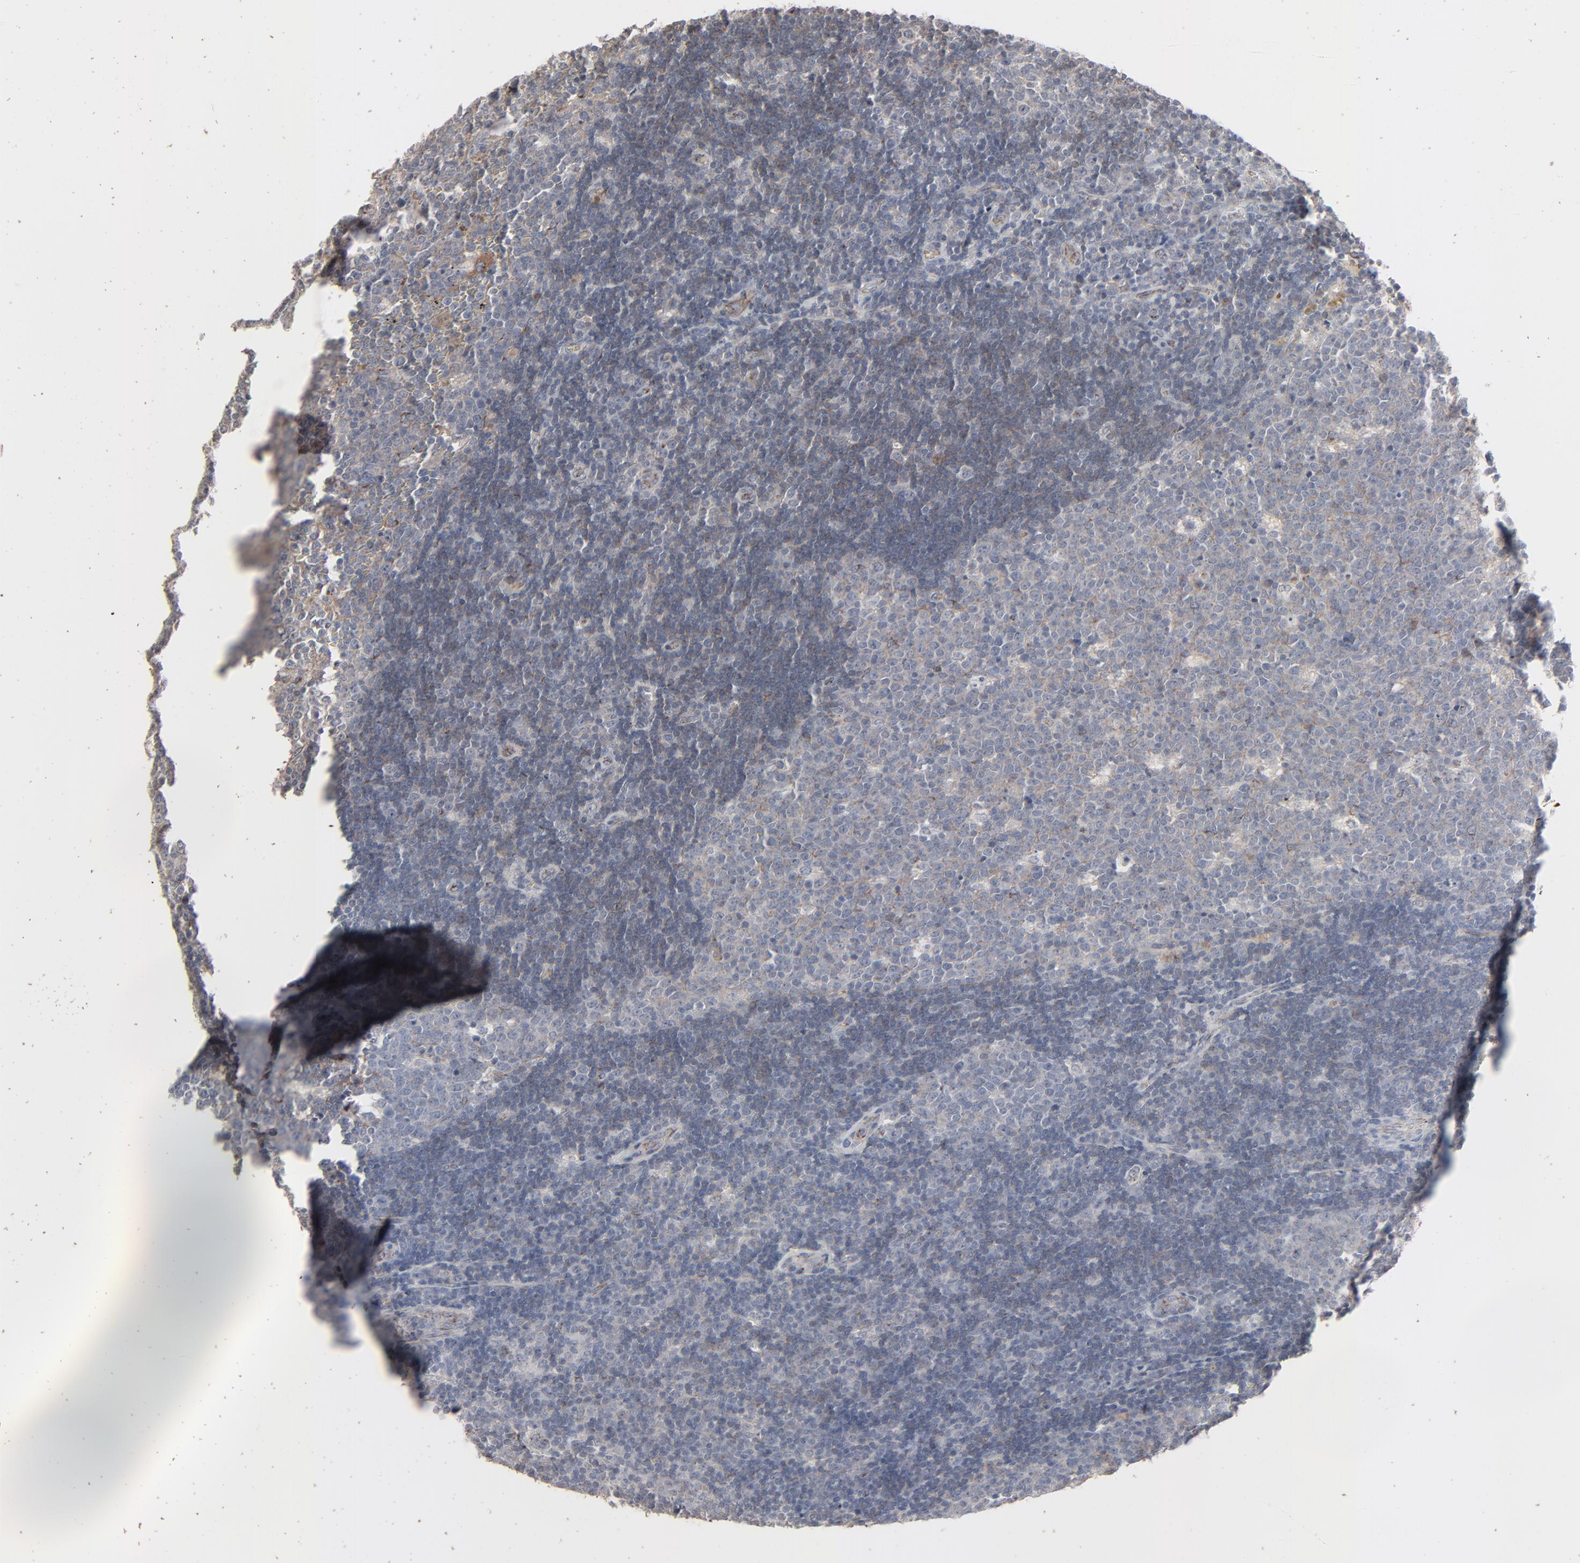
{"staining": {"intensity": "weak", "quantity": "<25%", "location": "cytoplasmic/membranous"}, "tissue": "lymph node", "cell_type": "Germinal center cells", "image_type": "normal", "snomed": [{"axis": "morphology", "description": "Normal tissue, NOS"}, {"axis": "topography", "description": "Lymph node"}, {"axis": "topography", "description": "Salivary gland"}], "caption": "Immunohistochemistry (IHC) of unremarkable human lymph node exhibits no expression in germinal center cells. Nuclei are stained in blue.", "gene": "JAM3", "patient": {"sex": "male", "age": 8}}